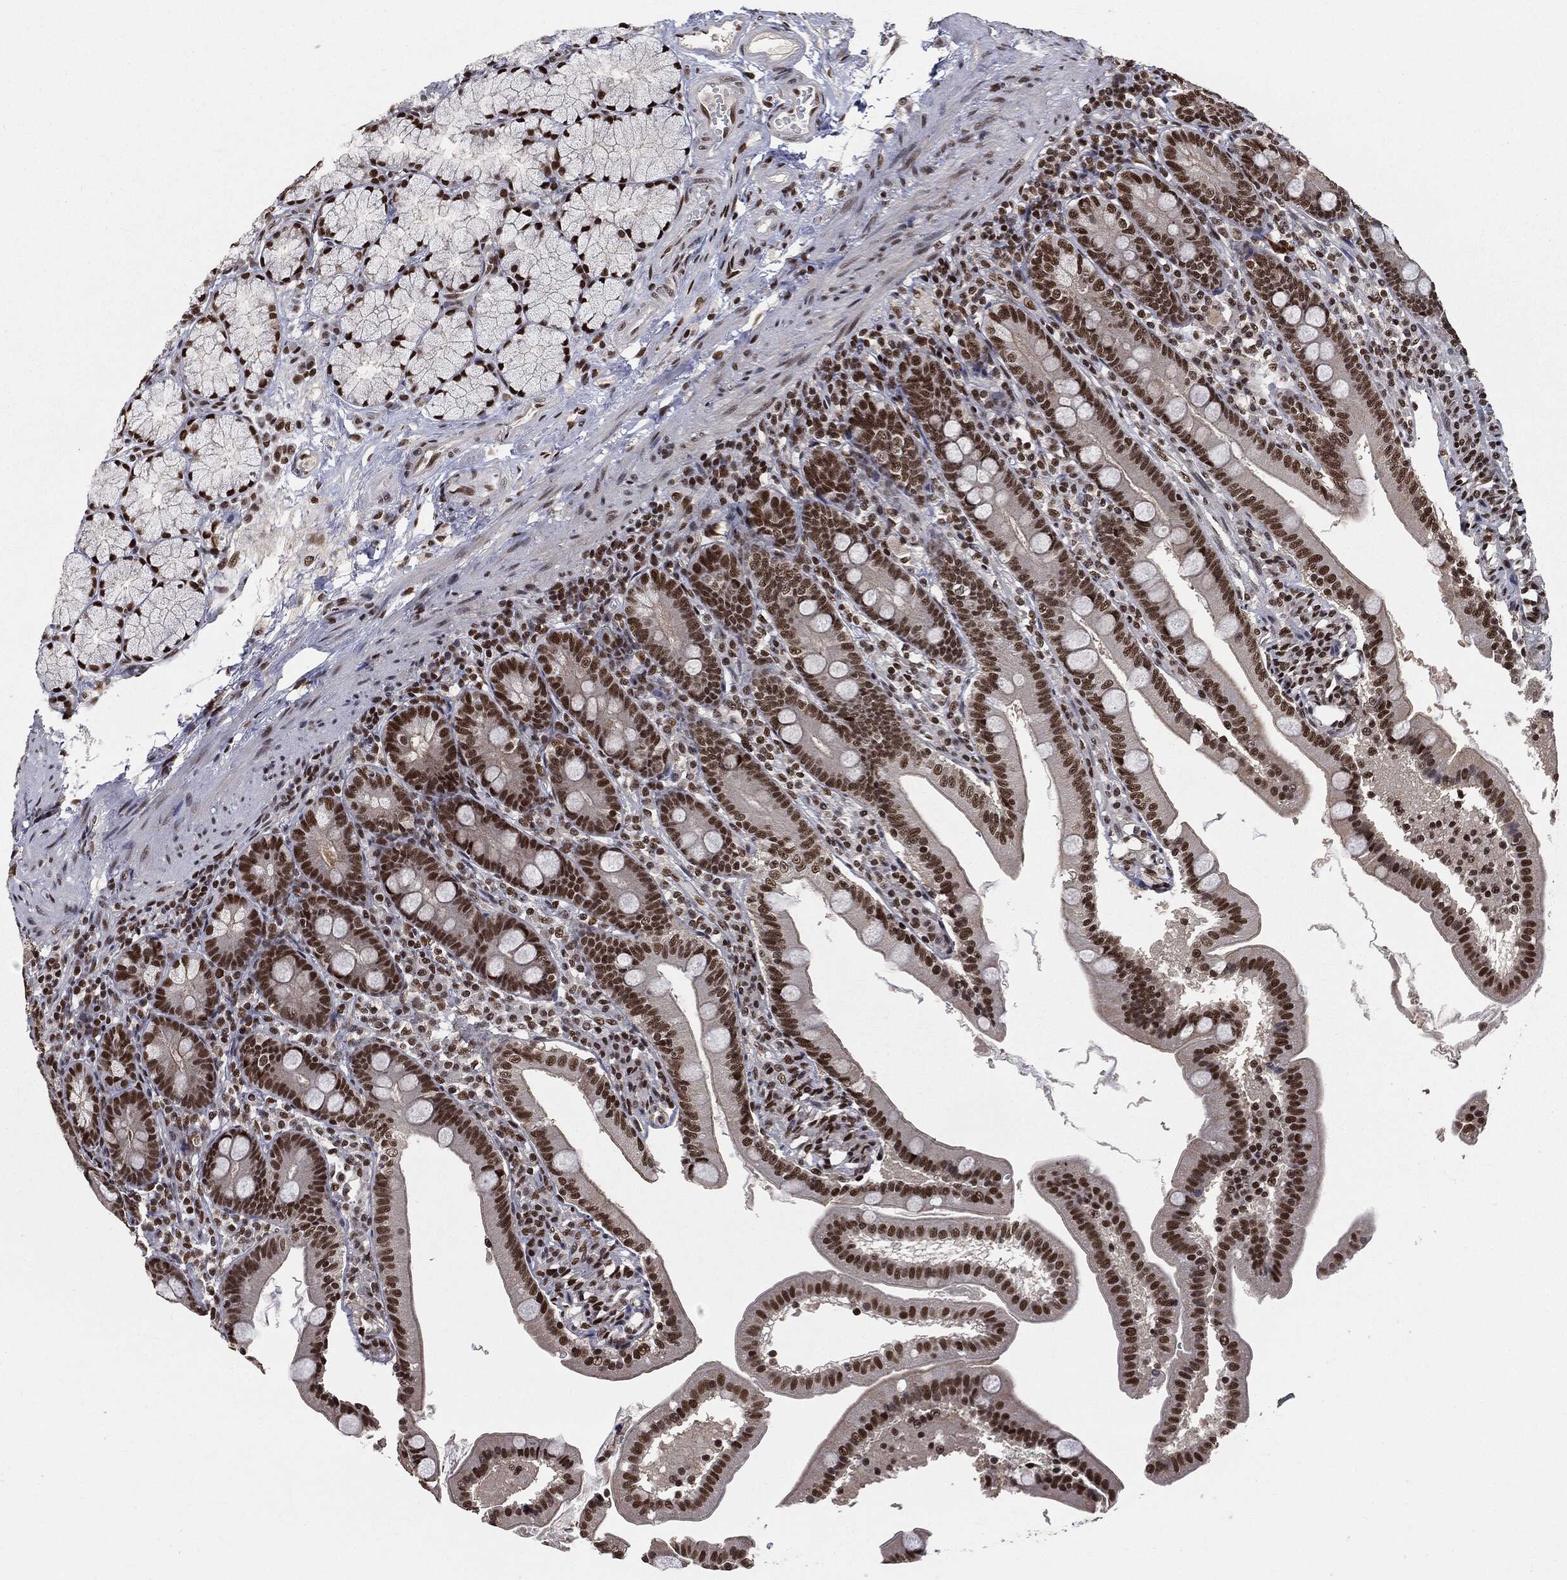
{"staining": {"intensity": "strong", "quantity": ">75%", "location": "nuclear"}, "tissue": "duodenum", "cell_type": "Glandular cells", "image_type": "normal", "snomed": [{"axis": "morphology", "description": "Normal tissue, NOS"}, {"axis": "topography", "description": "Duodenum"}], "caption": "High-magnification brightfield microscopy of unremarkable duodenum stained with DAB (3,3'-diaminobenzidine) (brown) and counterstained with hematoxylin (blue). glandular cells exhibit strong nuclear expression is appreciated in about>75% of cells. Using DAB (brown) and hematoxylin (blue) stains, captured at high magnification using brightfield microscopy.", "gene": "DPH2", "patient": {"sex": "female", "age": 67}}